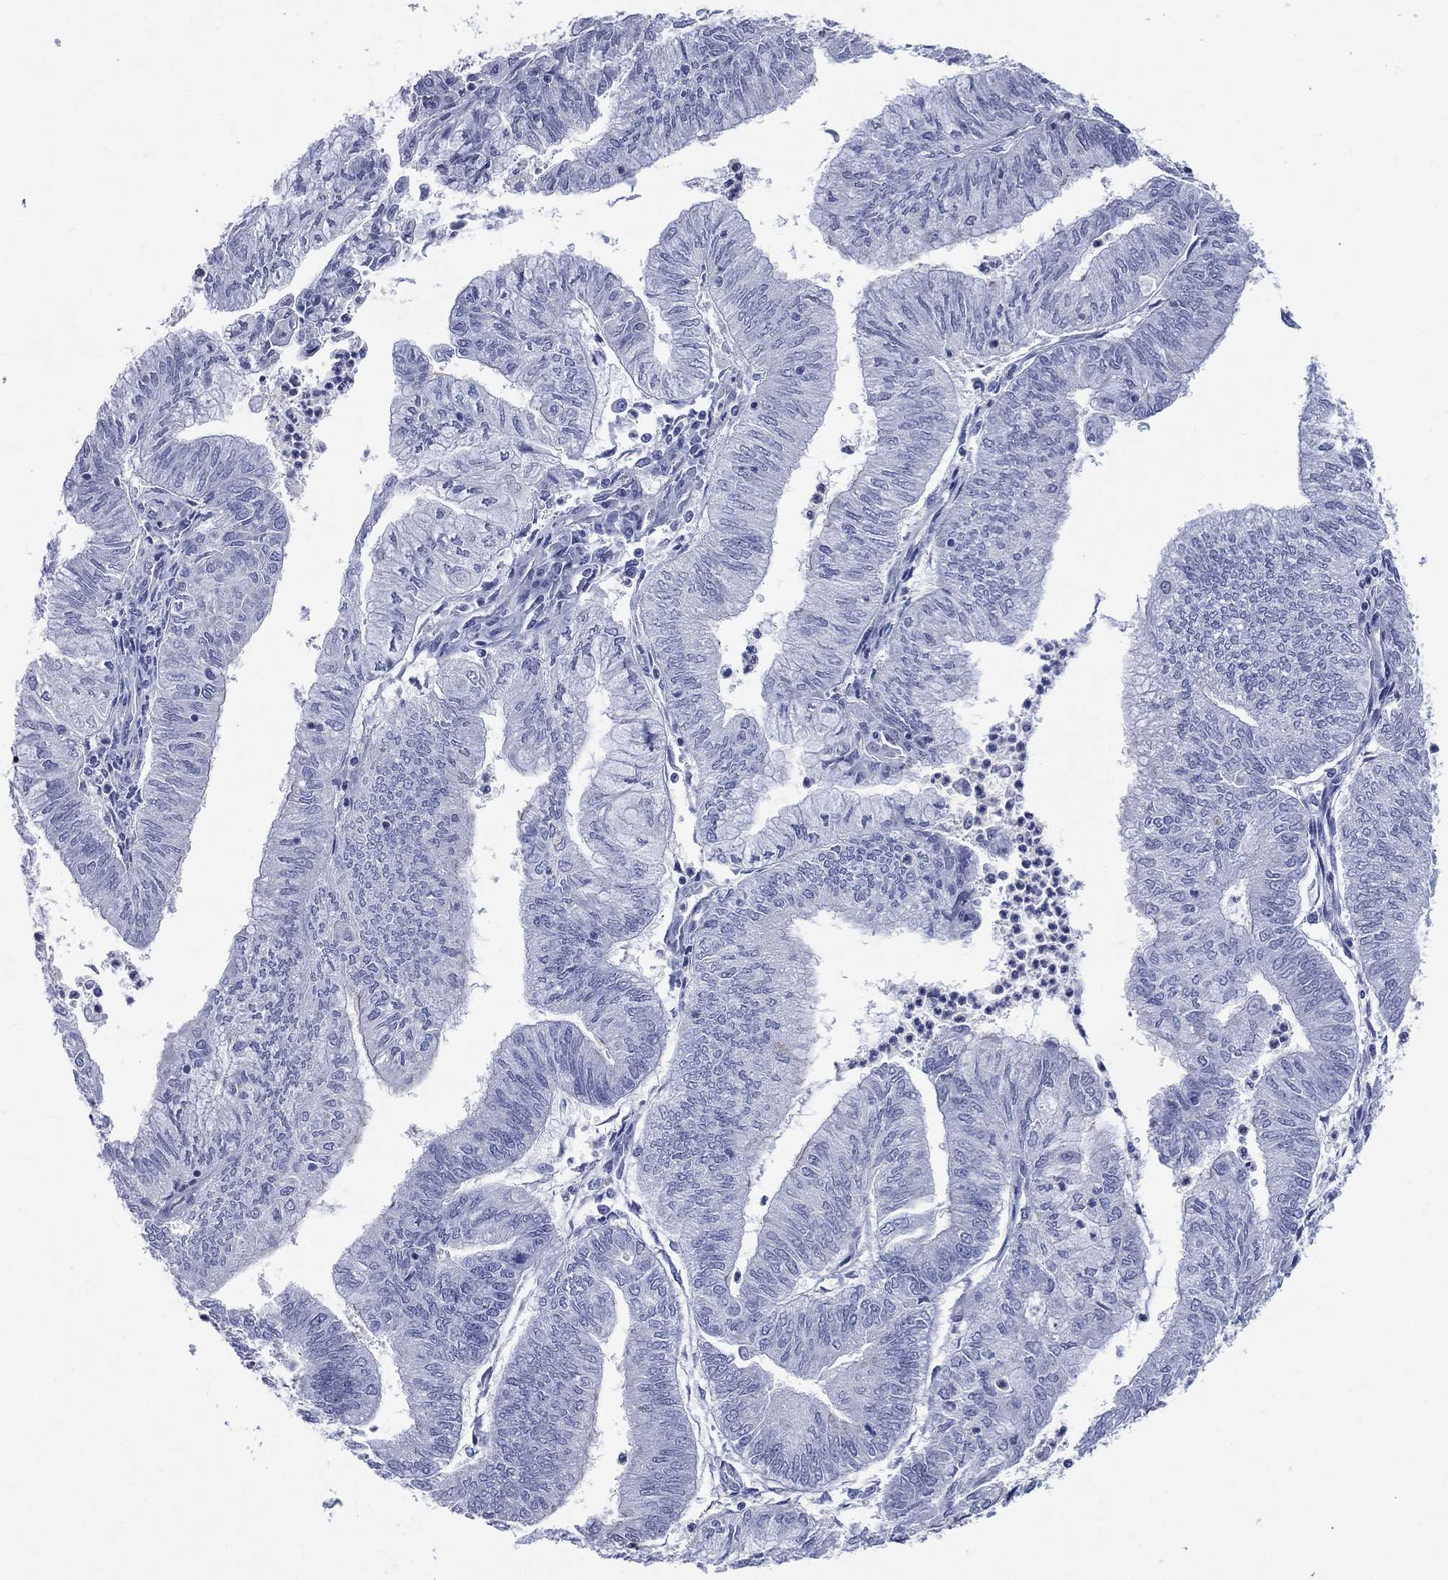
{"staining": {"intensity": "negative", "quantity": "none", "location": "none"}, "tissue": "endometrial cancer", "cell_type": "Tumor cells", "image_type": "cancer", "snomed": [{"axis": "morphology", "description": "Adenocarcinoma, NOS"}, {"axis": "topography", "description": "Endometrium"}], "caption": "An IHC image of endometrial adenocarcinoma is shown. There is no staining in tumor cells of endometrial adenocarcinoma.", "gene": "AKAP3", "patient": {"sex": "female", "age": 59}}